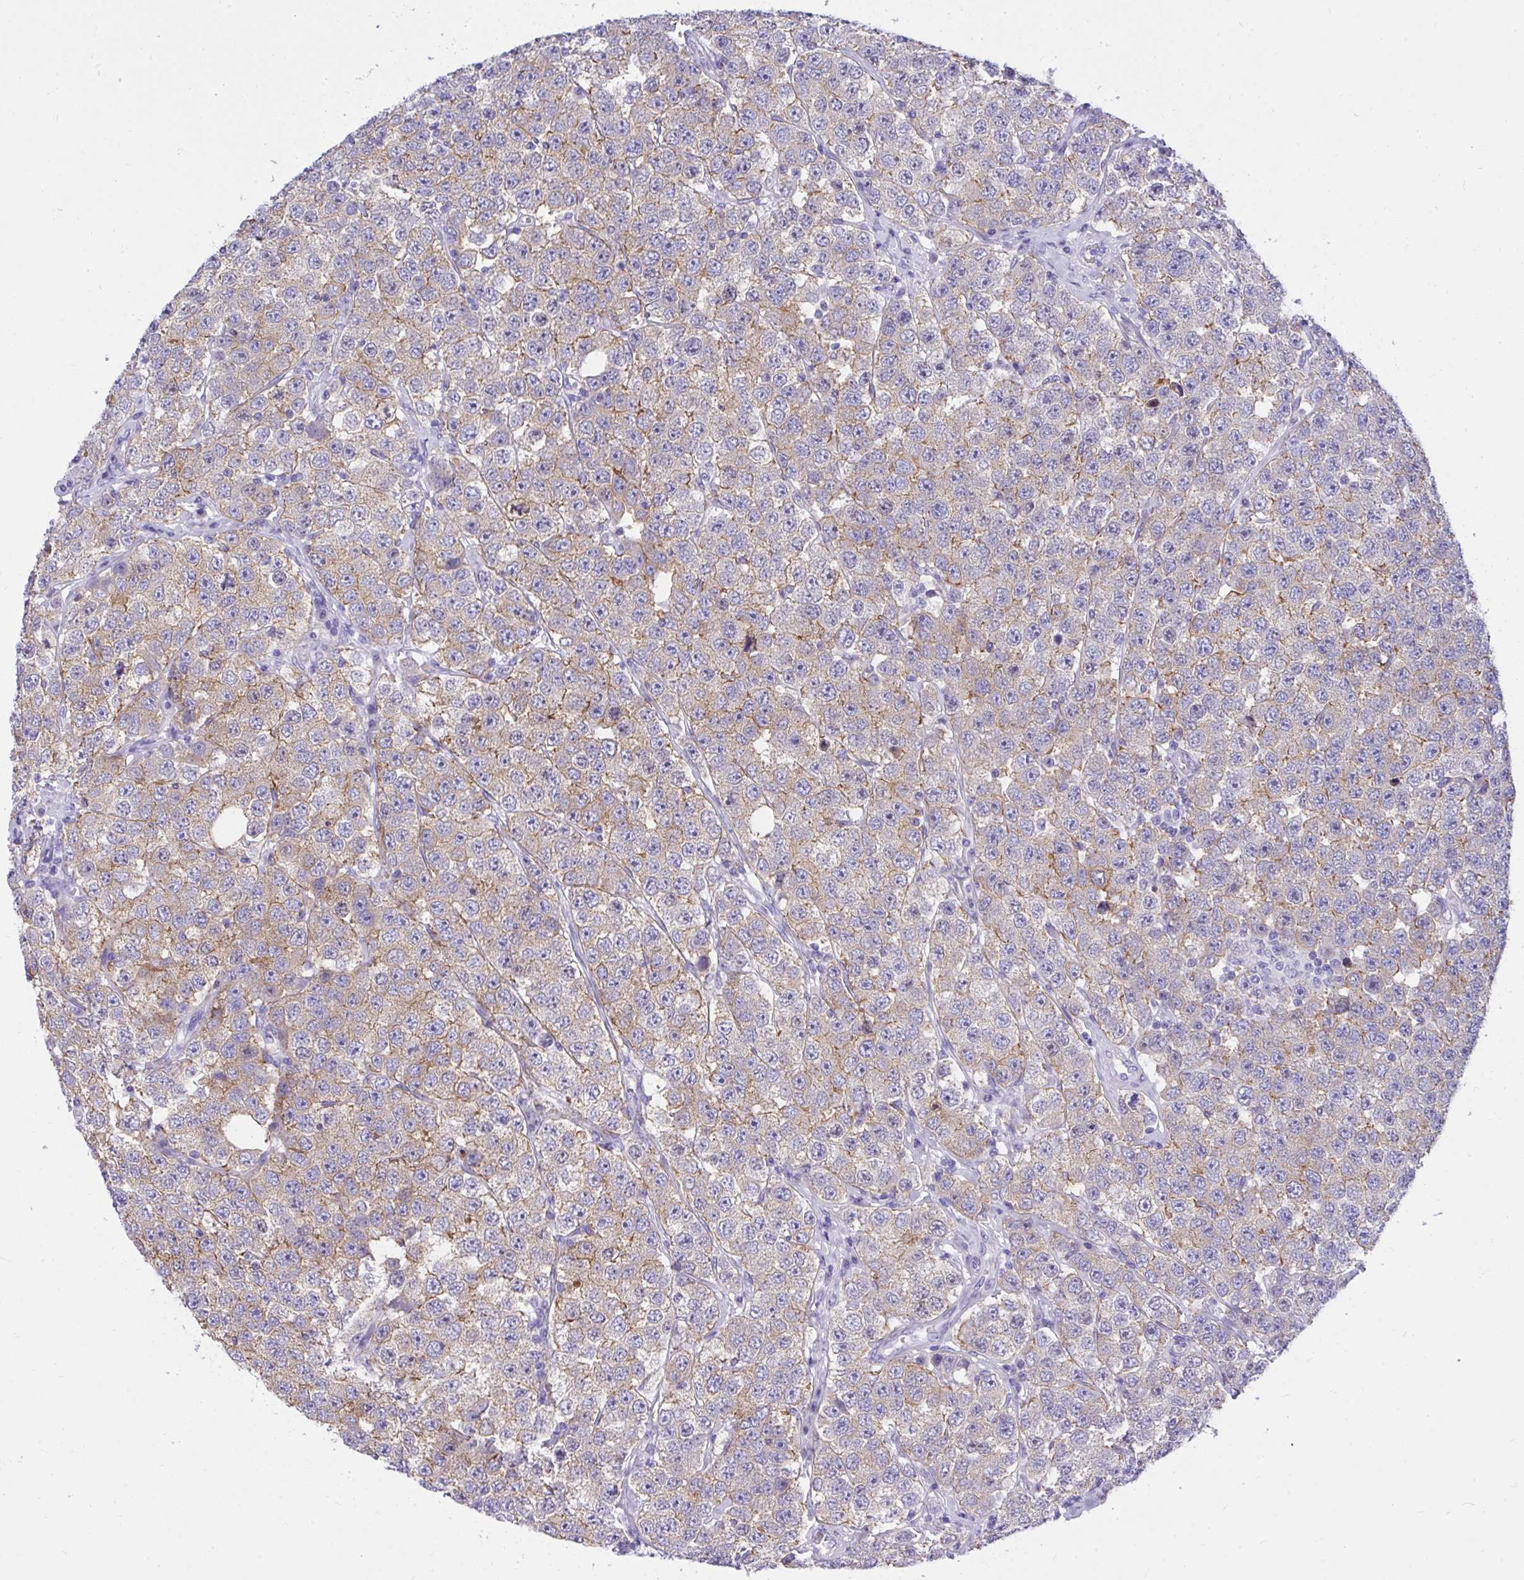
{"staining": {"intensity": "weak", "quantity": "<25%", "location": "cytoplasmic/membranous"}, "tissue": "testis cancer", "cell_type": "Tumor cells", "image_type": "cancer", "snomed": [{"axis": "morphology", "description": "Seminoma, NOS"}, {"axis": "topography", "description": "Testis"}], "caption": "Immunohistochemistry micrograph of neoplastic tissue: testis seminoma stained with DAB (3,3'-diaminobenzidine) displays no significant protein expression in tumor cells.", "gene": "TLN2", "patient": {"sex": "male", "age": 28}}